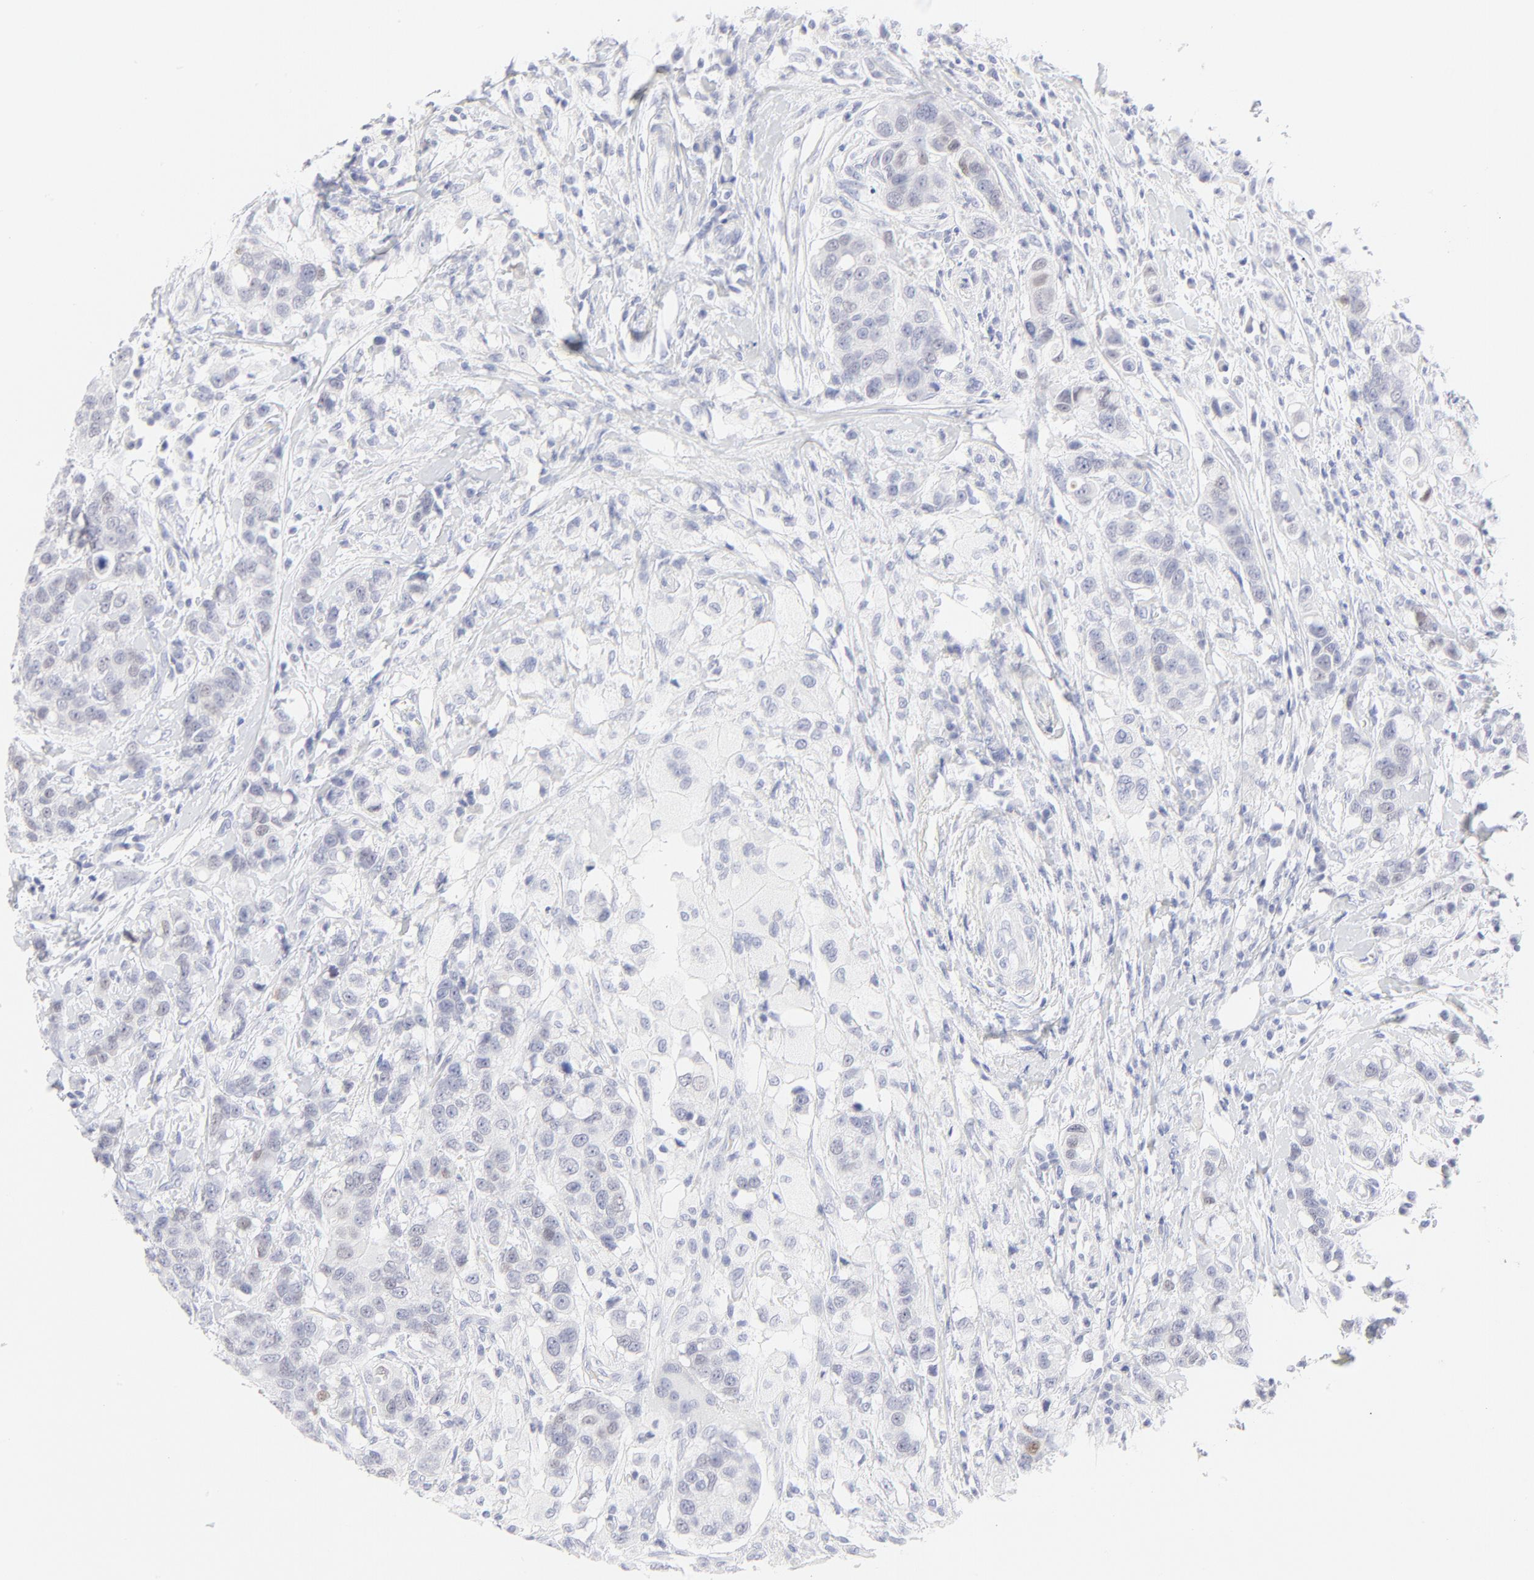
{"staining": {"intensity": "weak", "quantity": "<25%", "location": "nuclear"}, "tissue": "breast cancer", "cell_type": "Tumor cells", "image_type": "cancer", "snomed": [{"axis": "morphology", "description": "Duct carcinoma"}, {"axis": "topography", "description": "Breast"}], "caption": "Human breast cancer (infiltrating ductal carcinoma) stained for a protein using IHC reveals no expression in tumor cells.", "gene": "ELF3", "patient": {"sex": "female", "age": 27}}